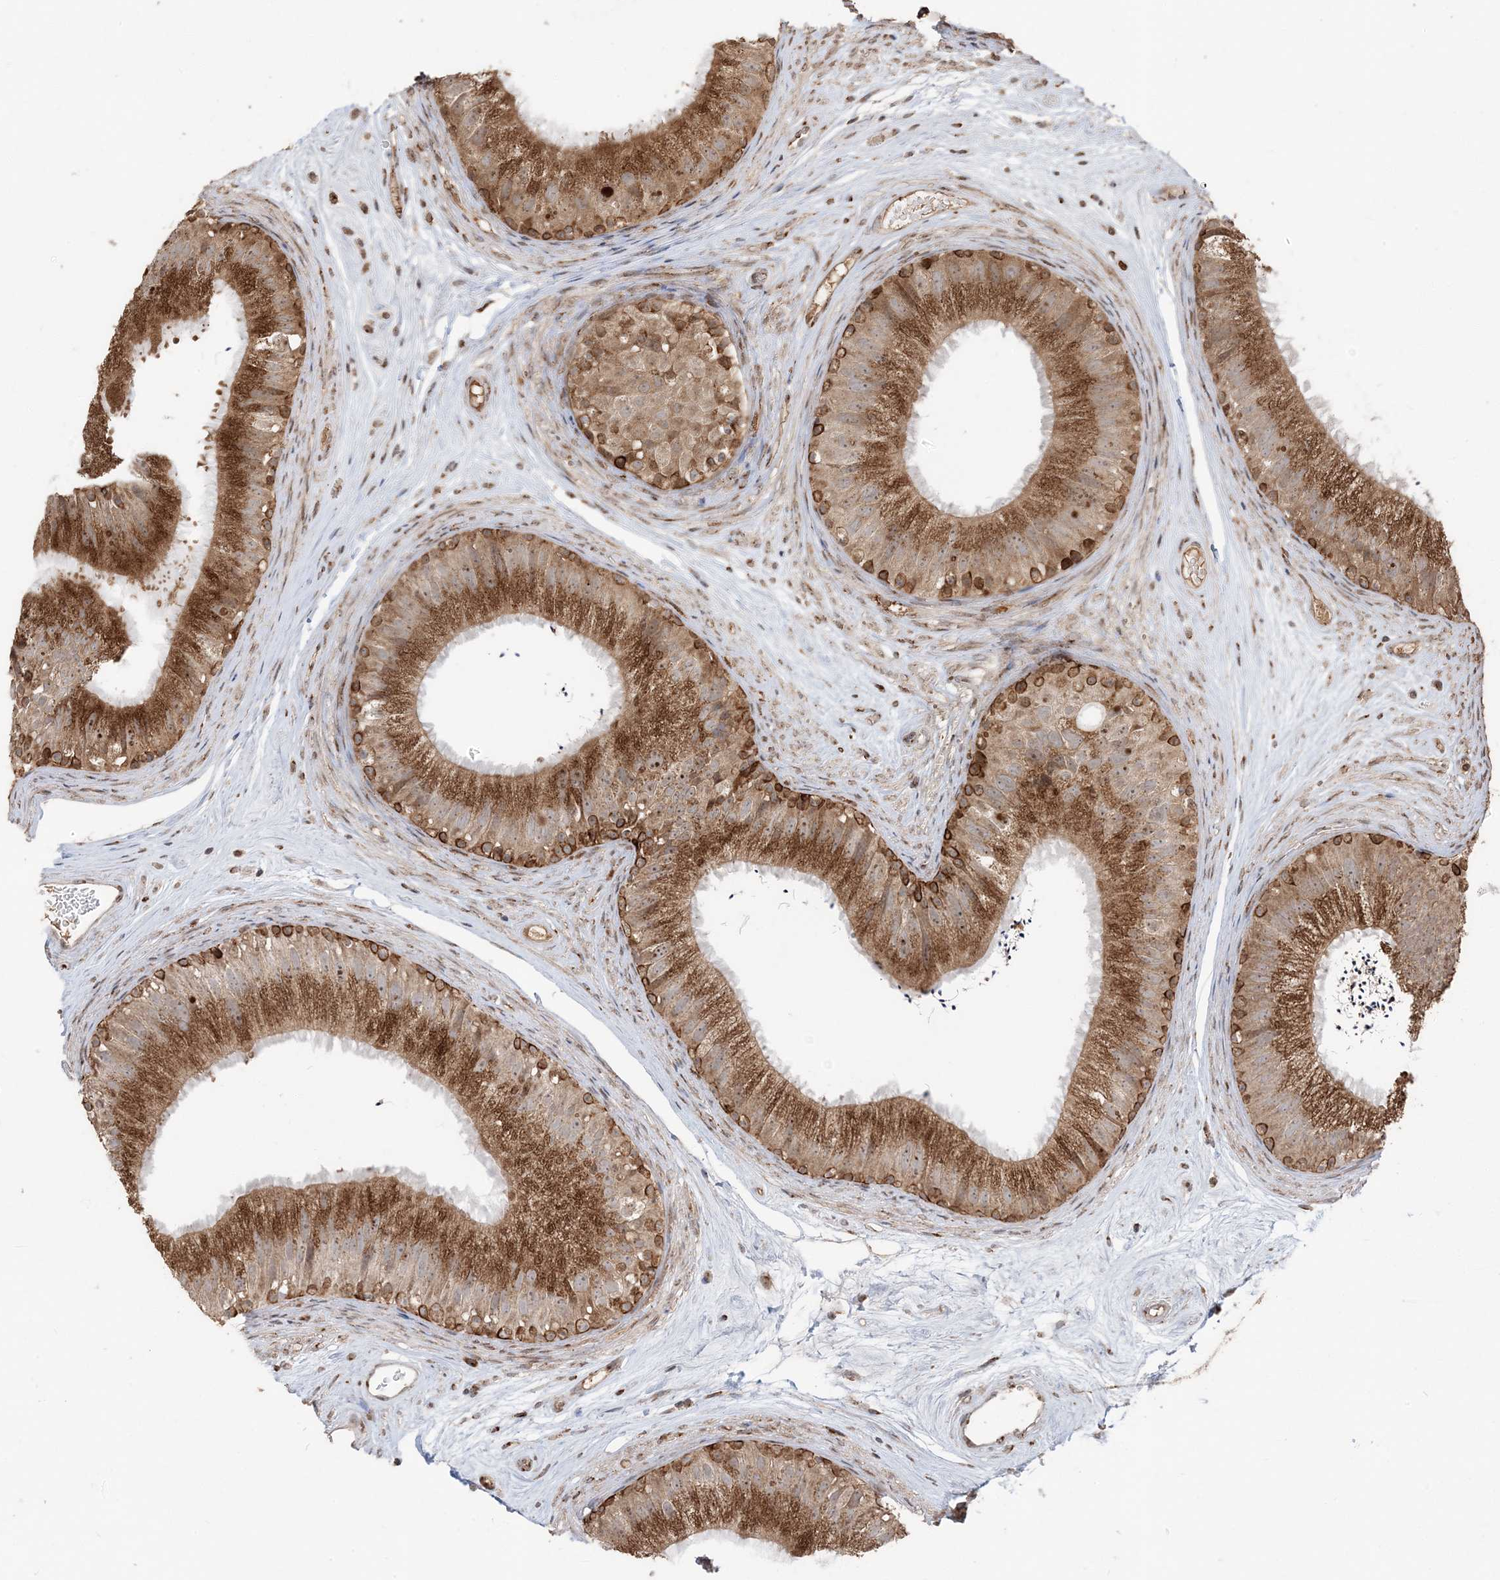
{"staining": {"intensity": "strong", "quantity": ">75%", "location": "cytoplasmic/membranous,nuclear"}, "tissue": "epididymis", "cell_type": "Glandular cells", "image_type": "normal", "snomed": [{"axis": "morphology", "description": "Normal tissue, NOS"}, {"axis": "topography", "description": "Epididymis"}], "caption": "This micrograph demonstrates benign epididymis stained with immunohistochemistry (IHC) to label a protein in brown. The cytoplasmic/membranous,nuclear of glandular cells show strong positivity for the protein. Nuclei are counter-stained blue.", "gene": "RER1", "patient": {"sex": "male", "age": 77}}